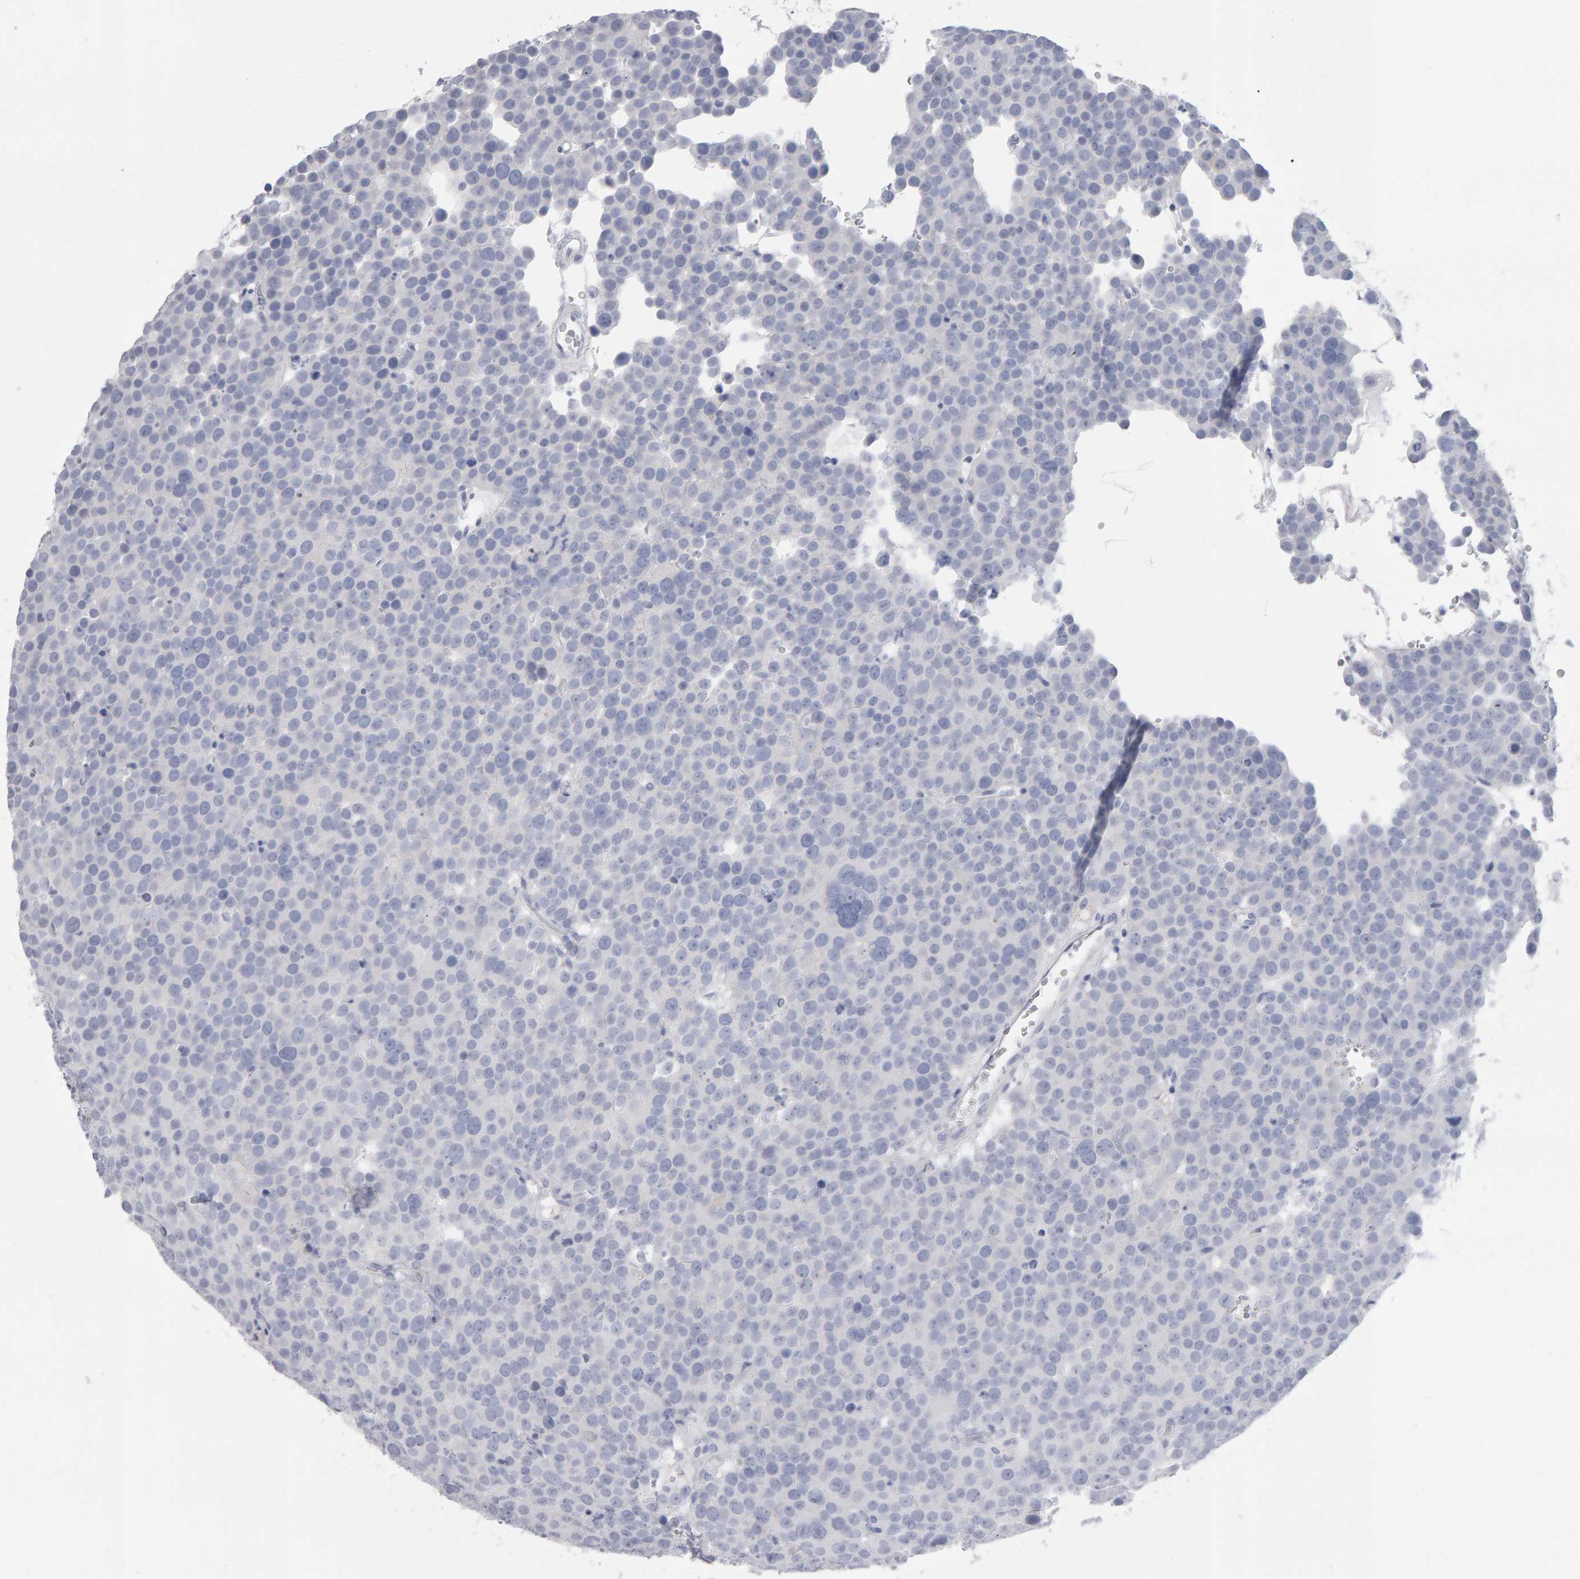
{"staining": {"intensity": "negative", "quantity": "none", "location": "none"}, "tissue": "testis cancer", "cell_type": "Tumor cells", "image_type": "cancer", "snomed": [{"axis": "morphology", "description": "Seminoma, NOS"}, {"axis": "topography", "description": "Testis"}], "caption": "Seminoma (testis) was stained to show a protein in brown. There is no significant staining in tumor cells.", "gene": "NCDN", "patient": {"sex": "male", "age": 71}}